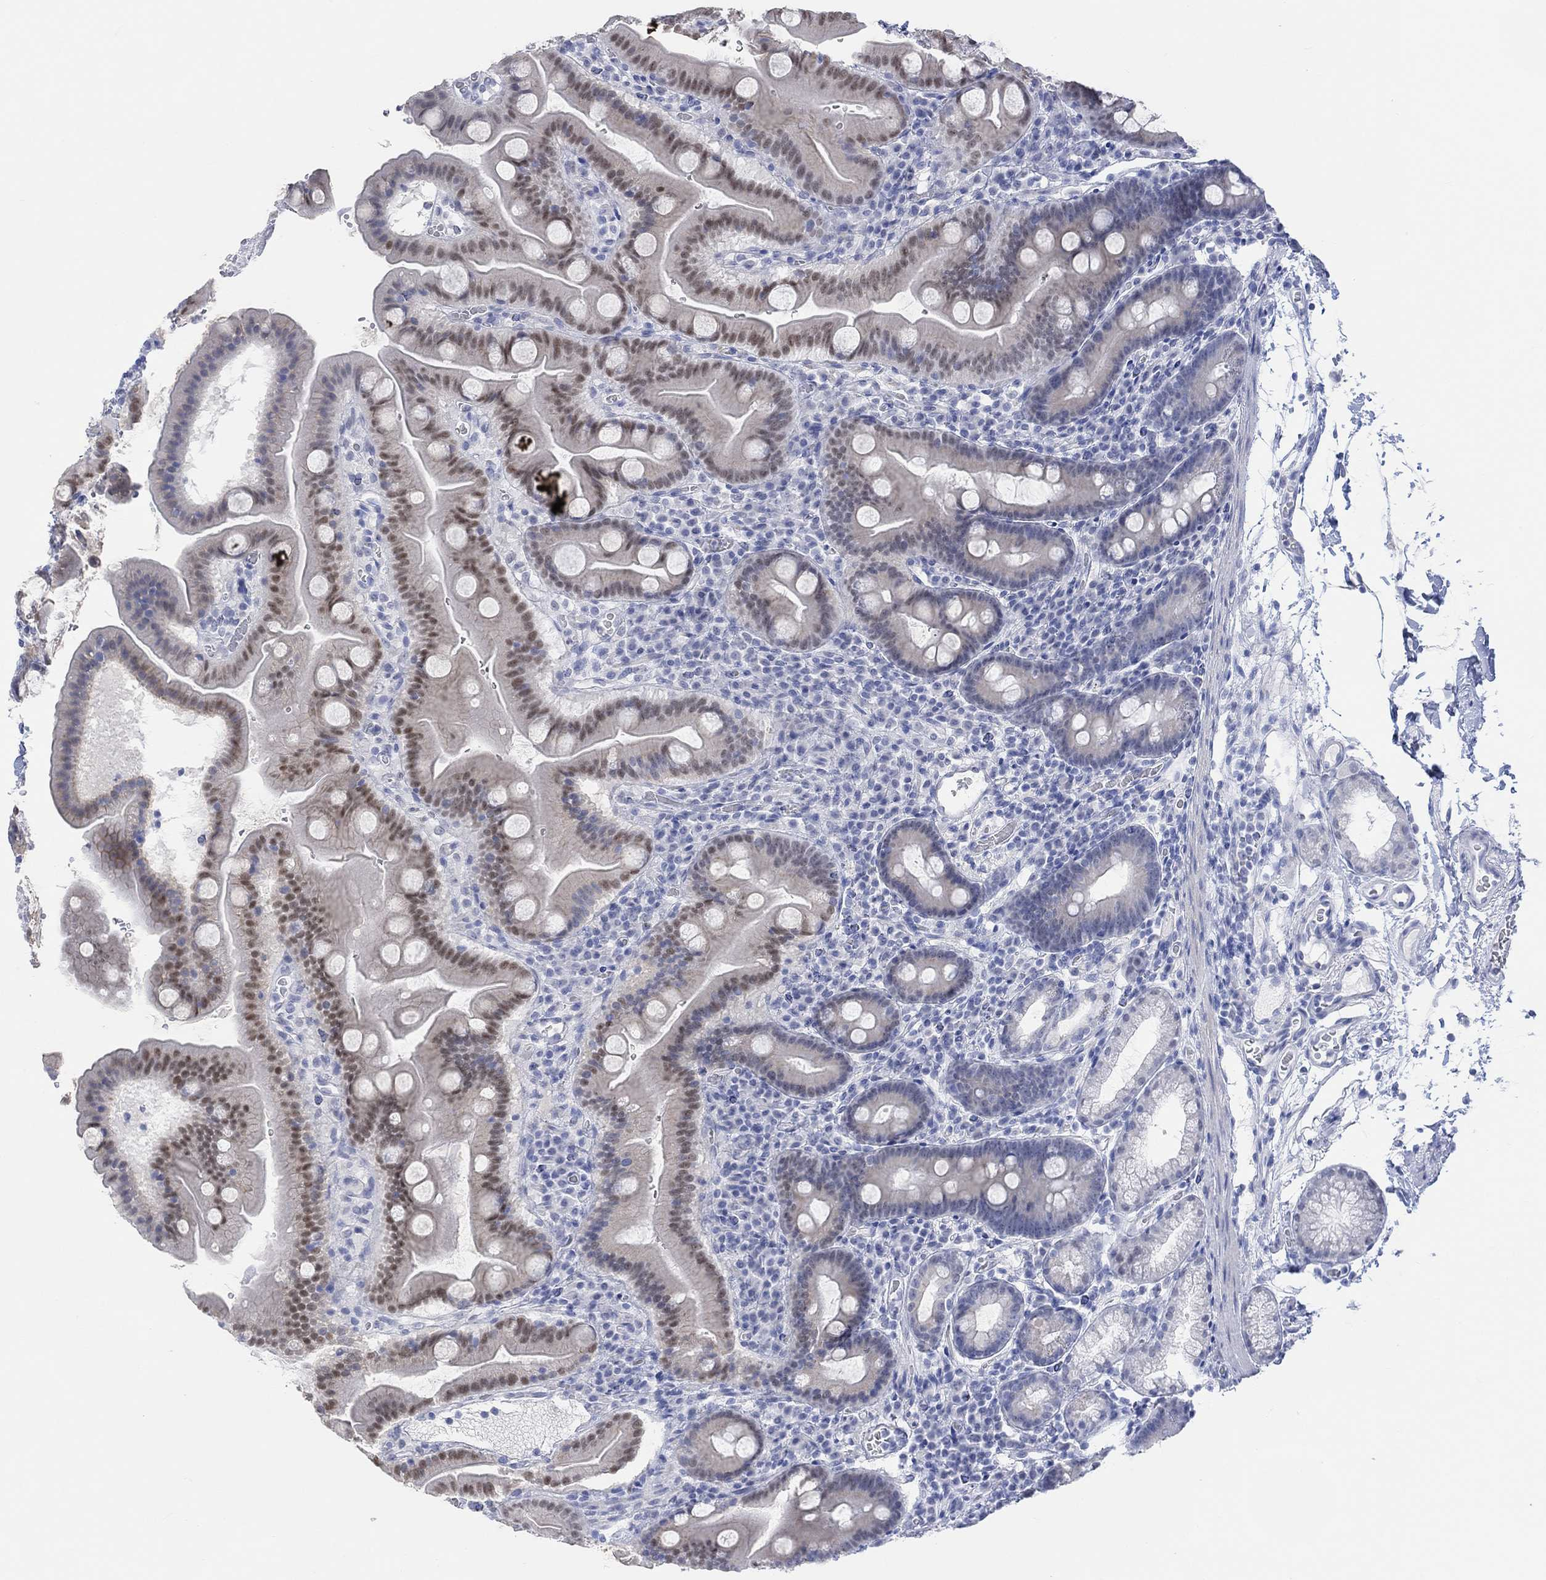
{"staining": {"intensity": "weak", "quantity": "<25%", "location": "nuclear"}, "tissue": "duodenum", "cell_type": "Glandular cells", "image_type": "normal", "snomed": [{"axis": "morphology", "description": "Normal tissue, NOS"}, {"axis": "topography", "description": "Duodenum"}], "caption": "This histopathology image is of benign duodenum stained with immunohistochemistry to label a protein in brown with the nuclei are counter-stained blue. There is no positivity in glandular cells. (Immunohistochemistry (ihc), brightfield microscopy, high magnification).", "gene": "AK8", "patient": {"sex": "male", "age": 59}}